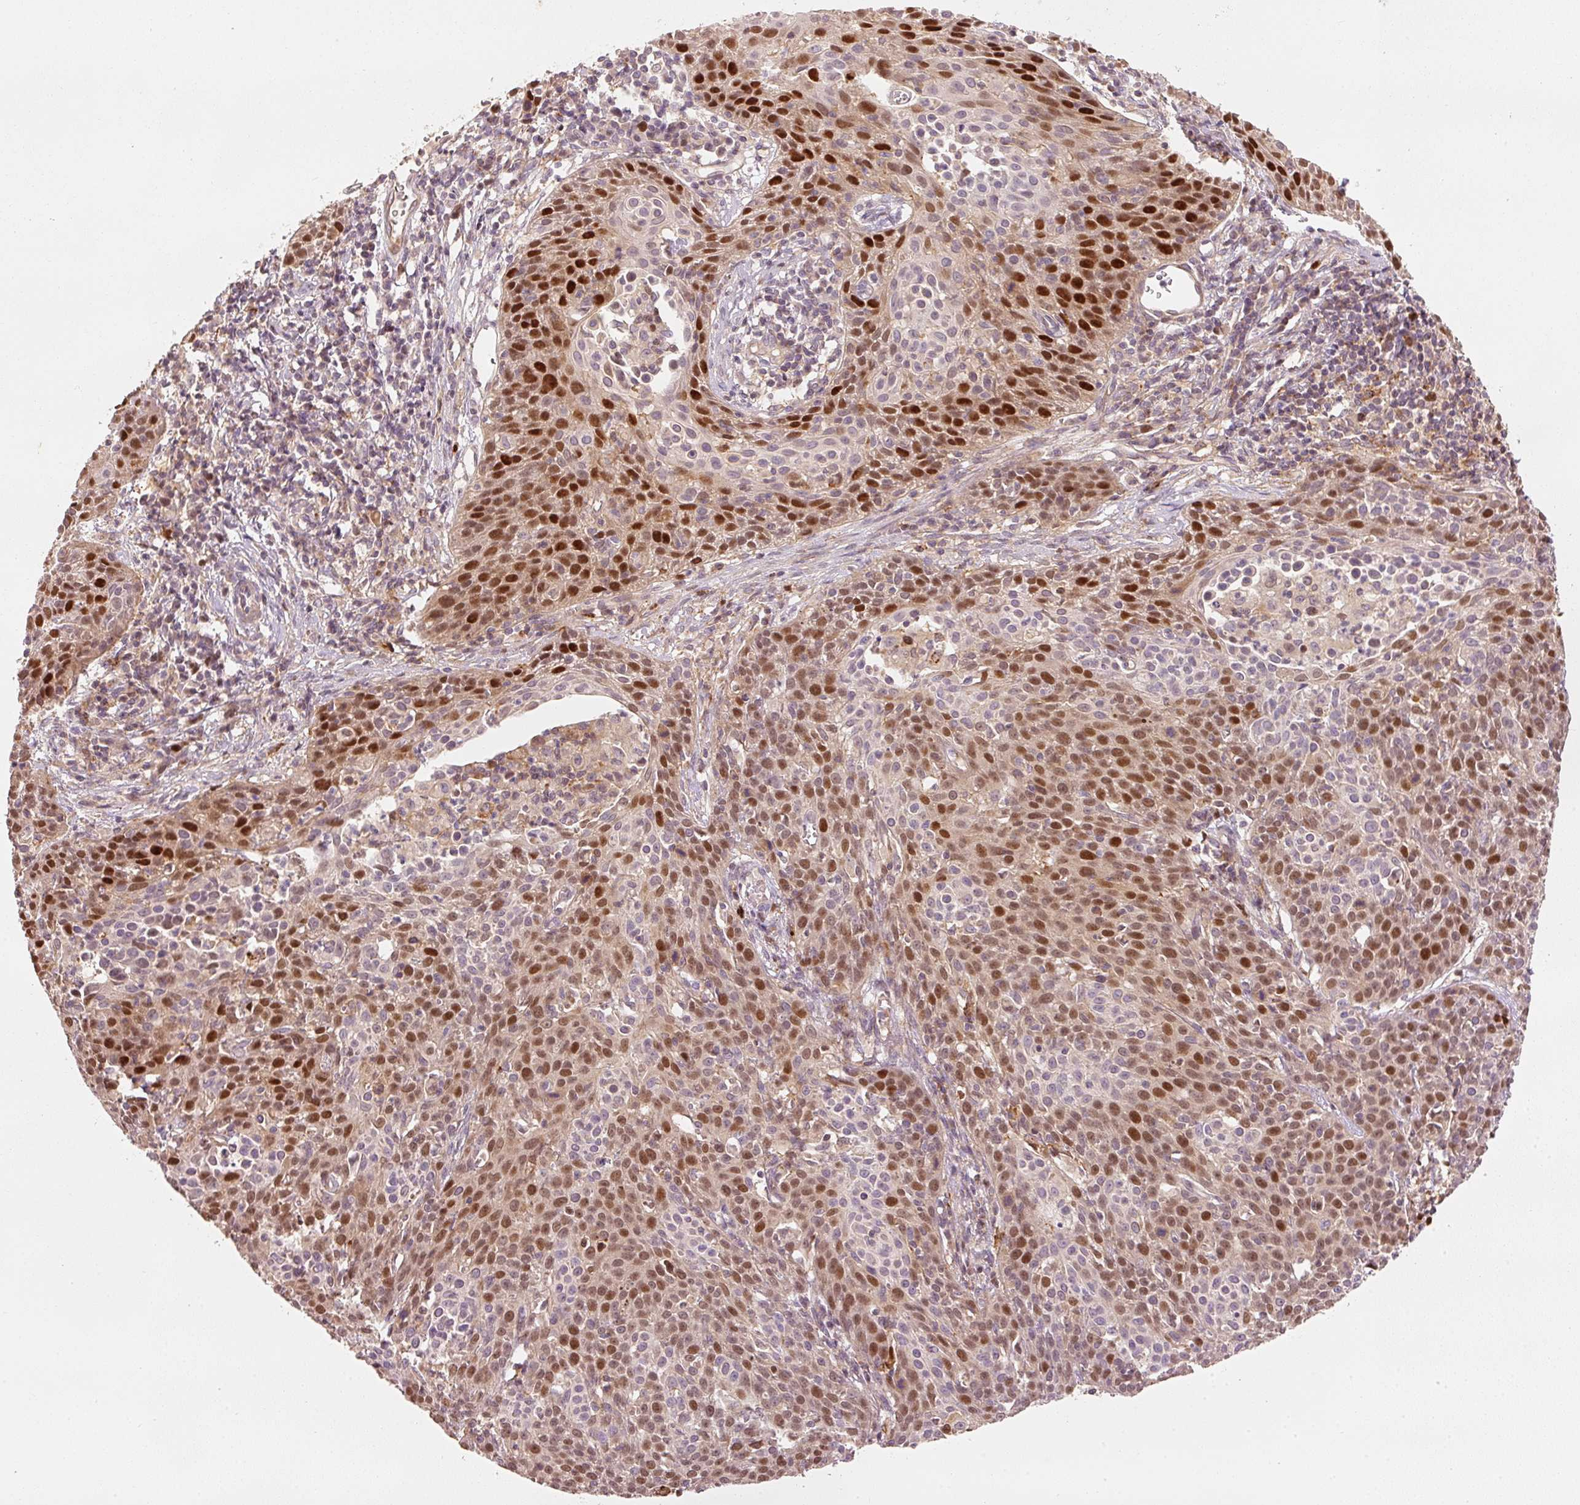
{"staining": {"intensity": "strong", "quantity": "25%-75%", "location": "nuclear"}, "tissue": "cervical cancer", "cell_type": "Tumor cells", "image_type": "cancer", "snomed": [{"axis": "morphology", "description": "Squamous cell carcinoma, NOS"}, {"axis": "topography", "description": "Cervix"}], "caption": "Approximately 25%-75% of tumor cells in human cervical cancer show strong nuclear protein positivity as visualized by brown immunohistochemical staining.", "gene": "TREX2", "patient": {"sex": "female", "age": 38}}